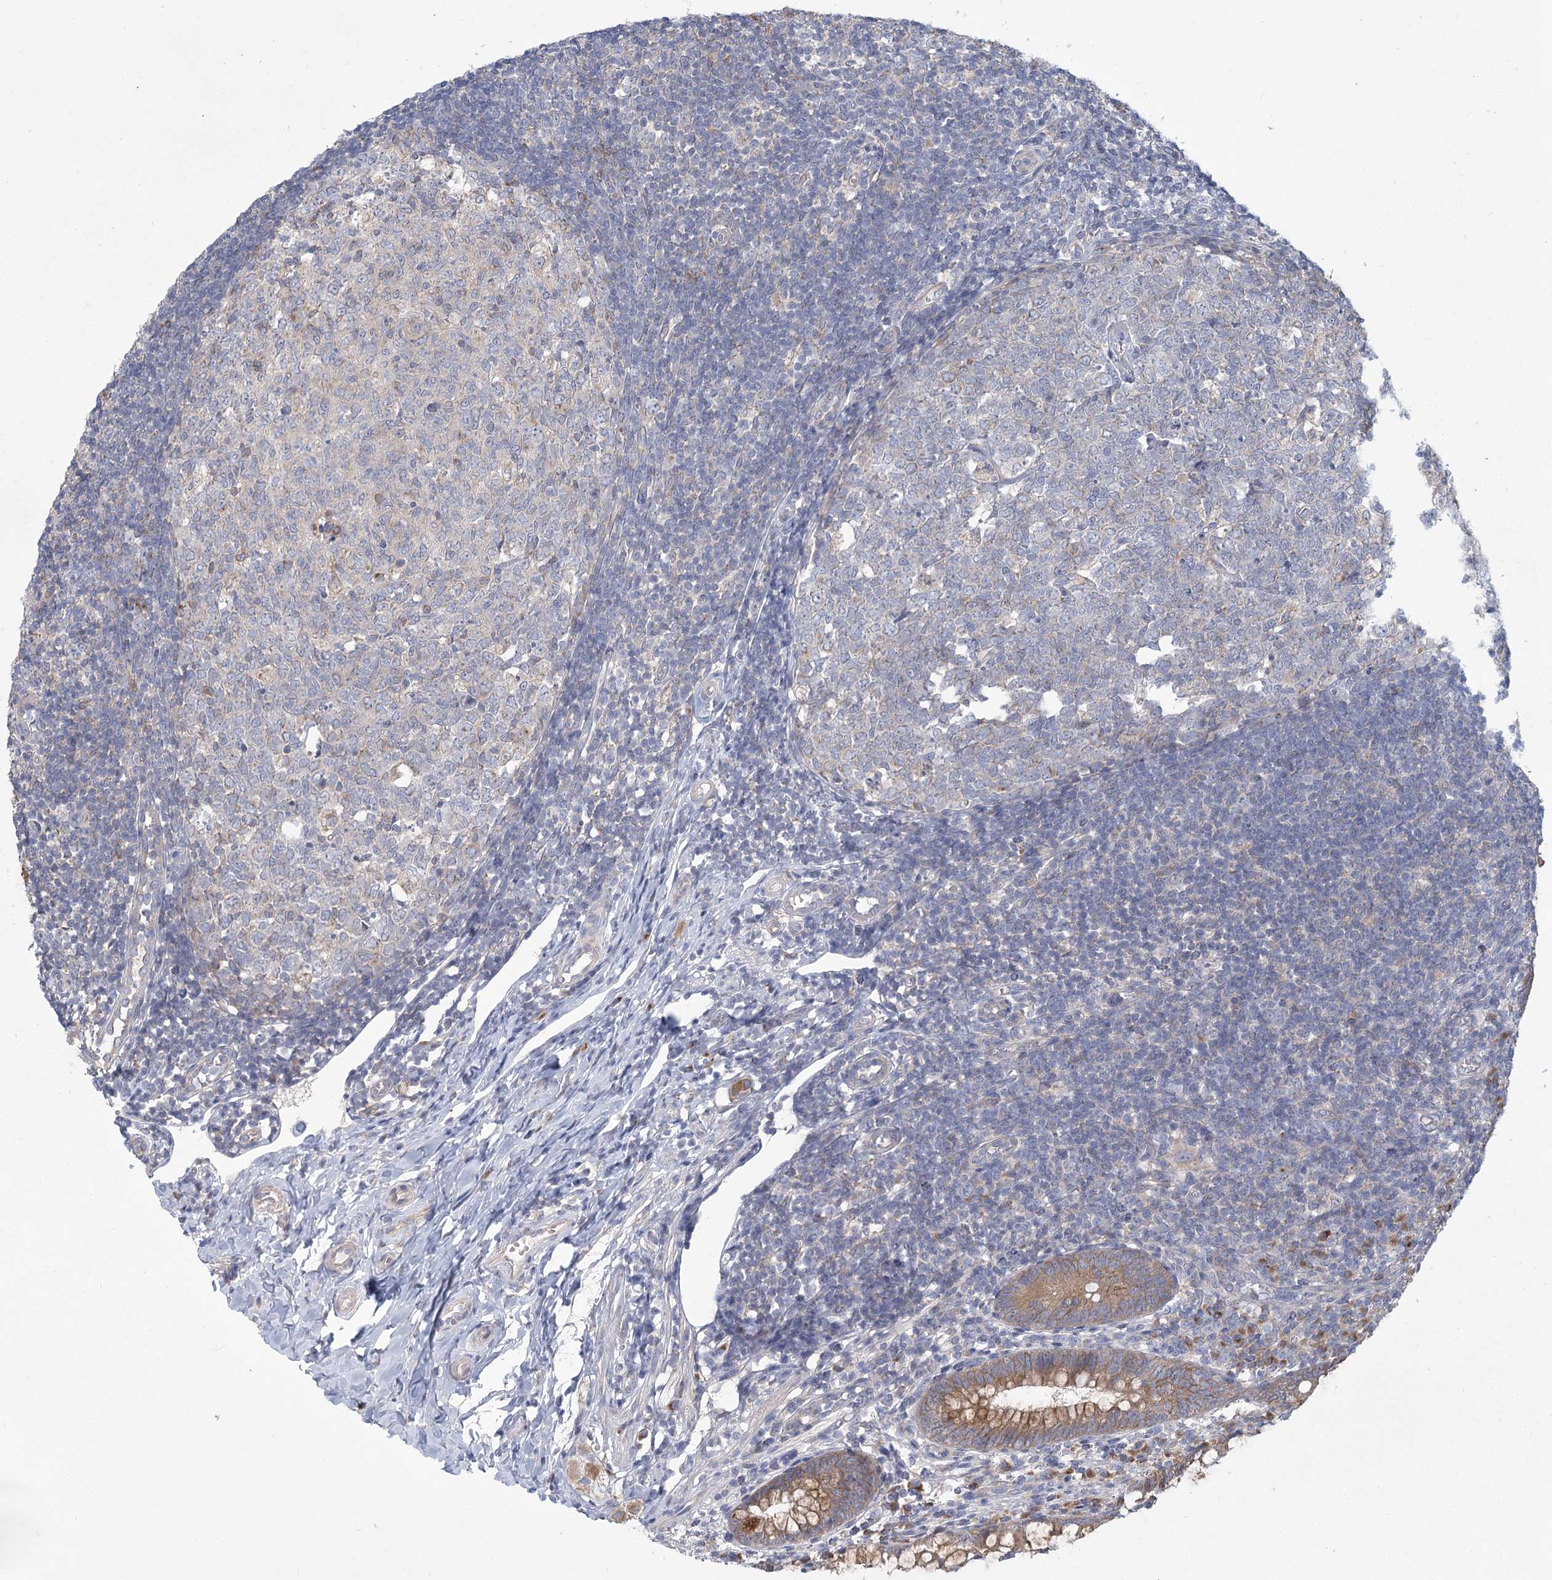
{"staining": {"intensity": "moderate", "quantity": ">75%", "location": "cytoplasmic/membranous"}, "tissue": "appendix", "cell_type": "Glandular cells", "image_type": "normal", "snomed": [{"axis": "morphology", "description": "Normal tissue, NOS"}, {"axis": "topography", "description": "Appendix"}], "caption": "This image reveals IHC staining of benign appendix, with medium moderate cytoplasmic/membranous positivity in approximately >75% of glandular cells.", "gene": "CNTLN", "patient": {"sex": "male", "age": 14}}